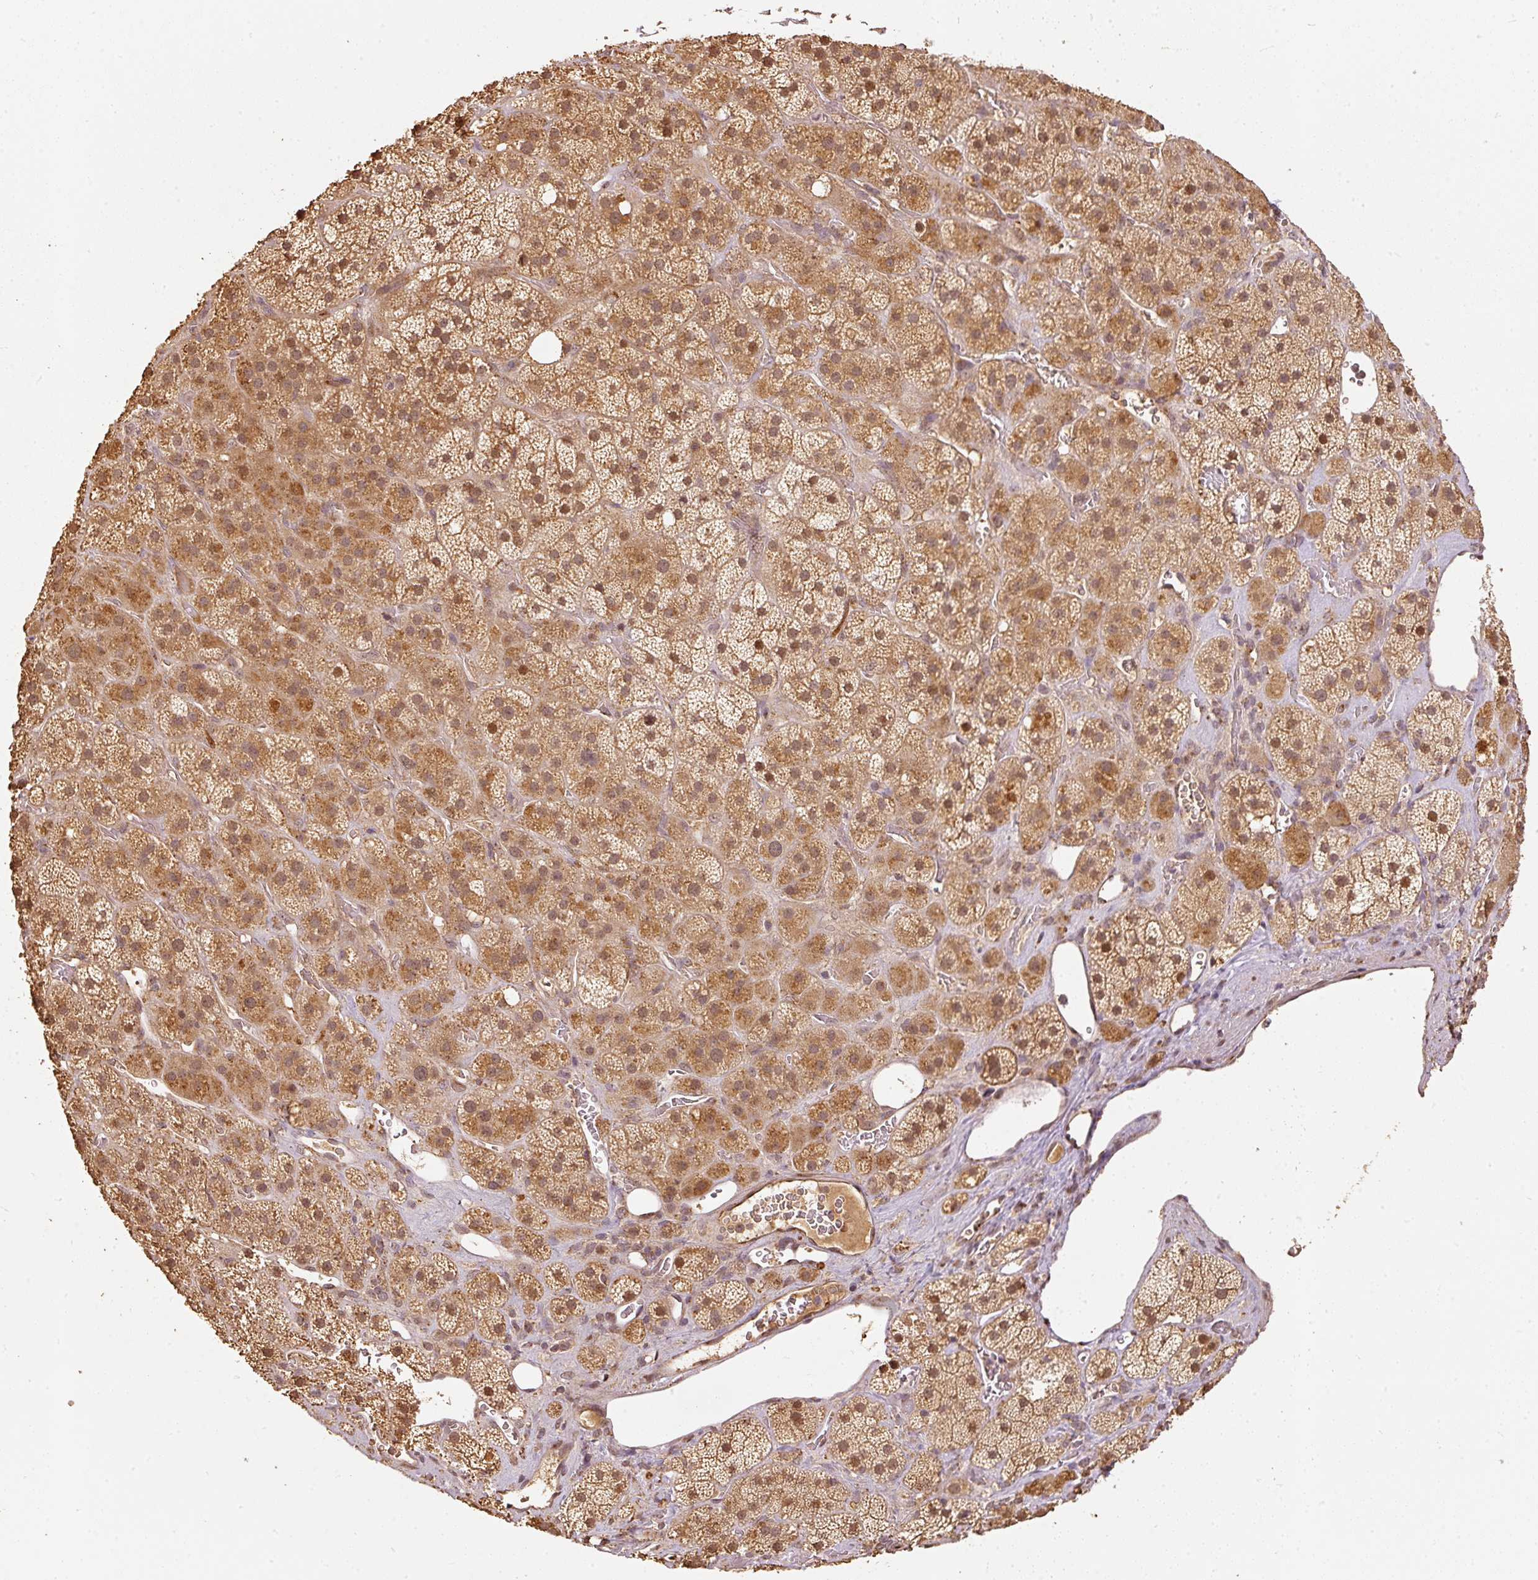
{"staining": {"intensity": "moderate", "quantity": ">75%", "location": "cytoplasmic/membranous,nuclear"}, "tissue": "adrenal gland", "cell_type": "Glandular cells", "image_type": "normal", "snomed": [{"axis": "morphology", "description": "Normal tissue, NOS"}, {"axis": "topography", "description": "Adrenal gland"}], "caption": "Human adrenal gland stained for a protein (brown) demonstrates moderate cytoplasmic/membranous,nuclear positive expression in approximately >75% of glandular cells.", "gene": "FUT8", "patient": {"sex": "male", "age": 57}}